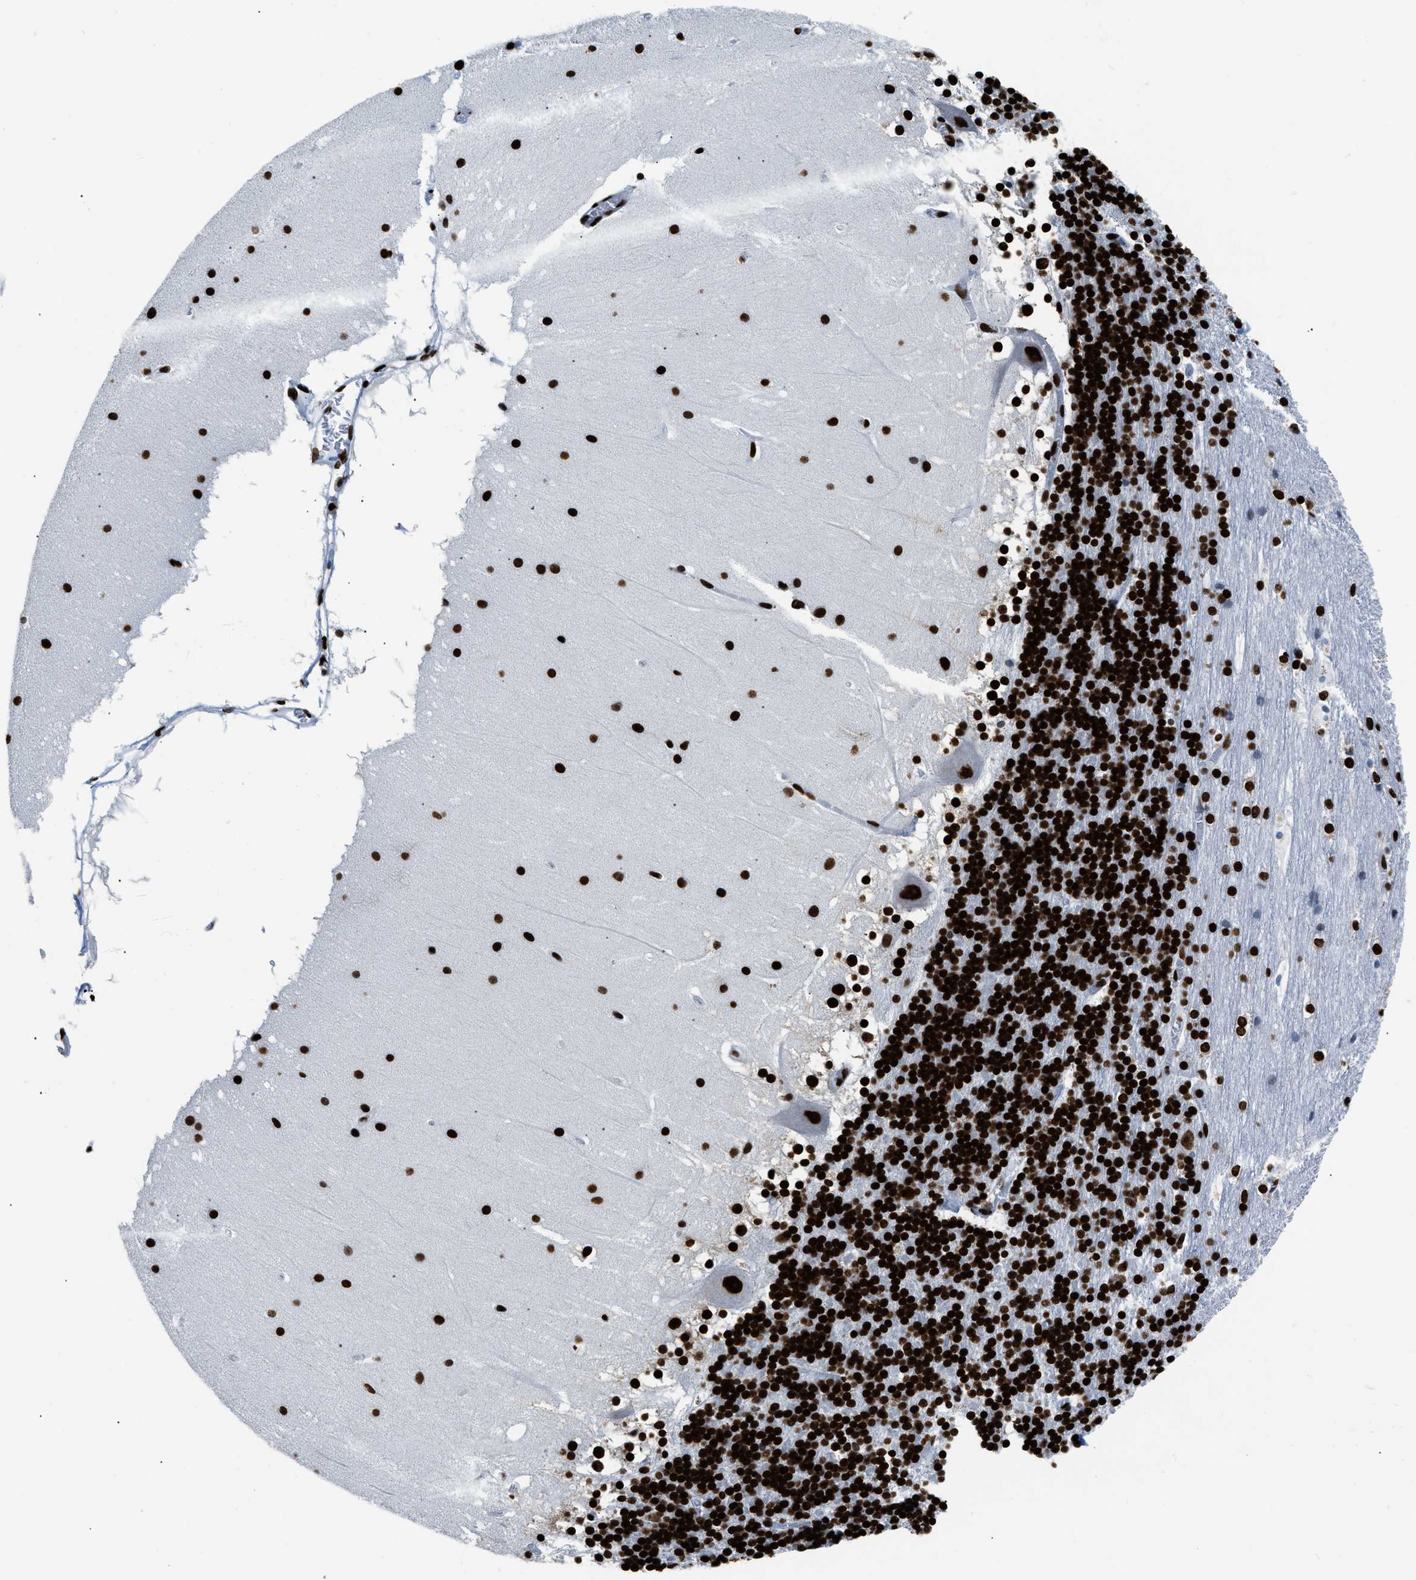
{"staining": {"intensity": "strong", "quantity": ">75%", "location": "nuclear"}, "tissue": "cerebellum", "cell_type": "Cells in granular layer", "image_type": "normal", "snomed": [{"axis": "morphology", "description": "Normal tissue, NOS"}, {"axis": "topography", "description": "Cerebellum"}], "caption": "Normal cerebellum reveals strong nuclear expression in about >75% of cells in granular layer, visualized by immunohistochemistry. (Brightfield microscopy of DAB IHC at high magnification).", "gene": "HNRNPM", "patient": {"sex": "female", "age": 19}}